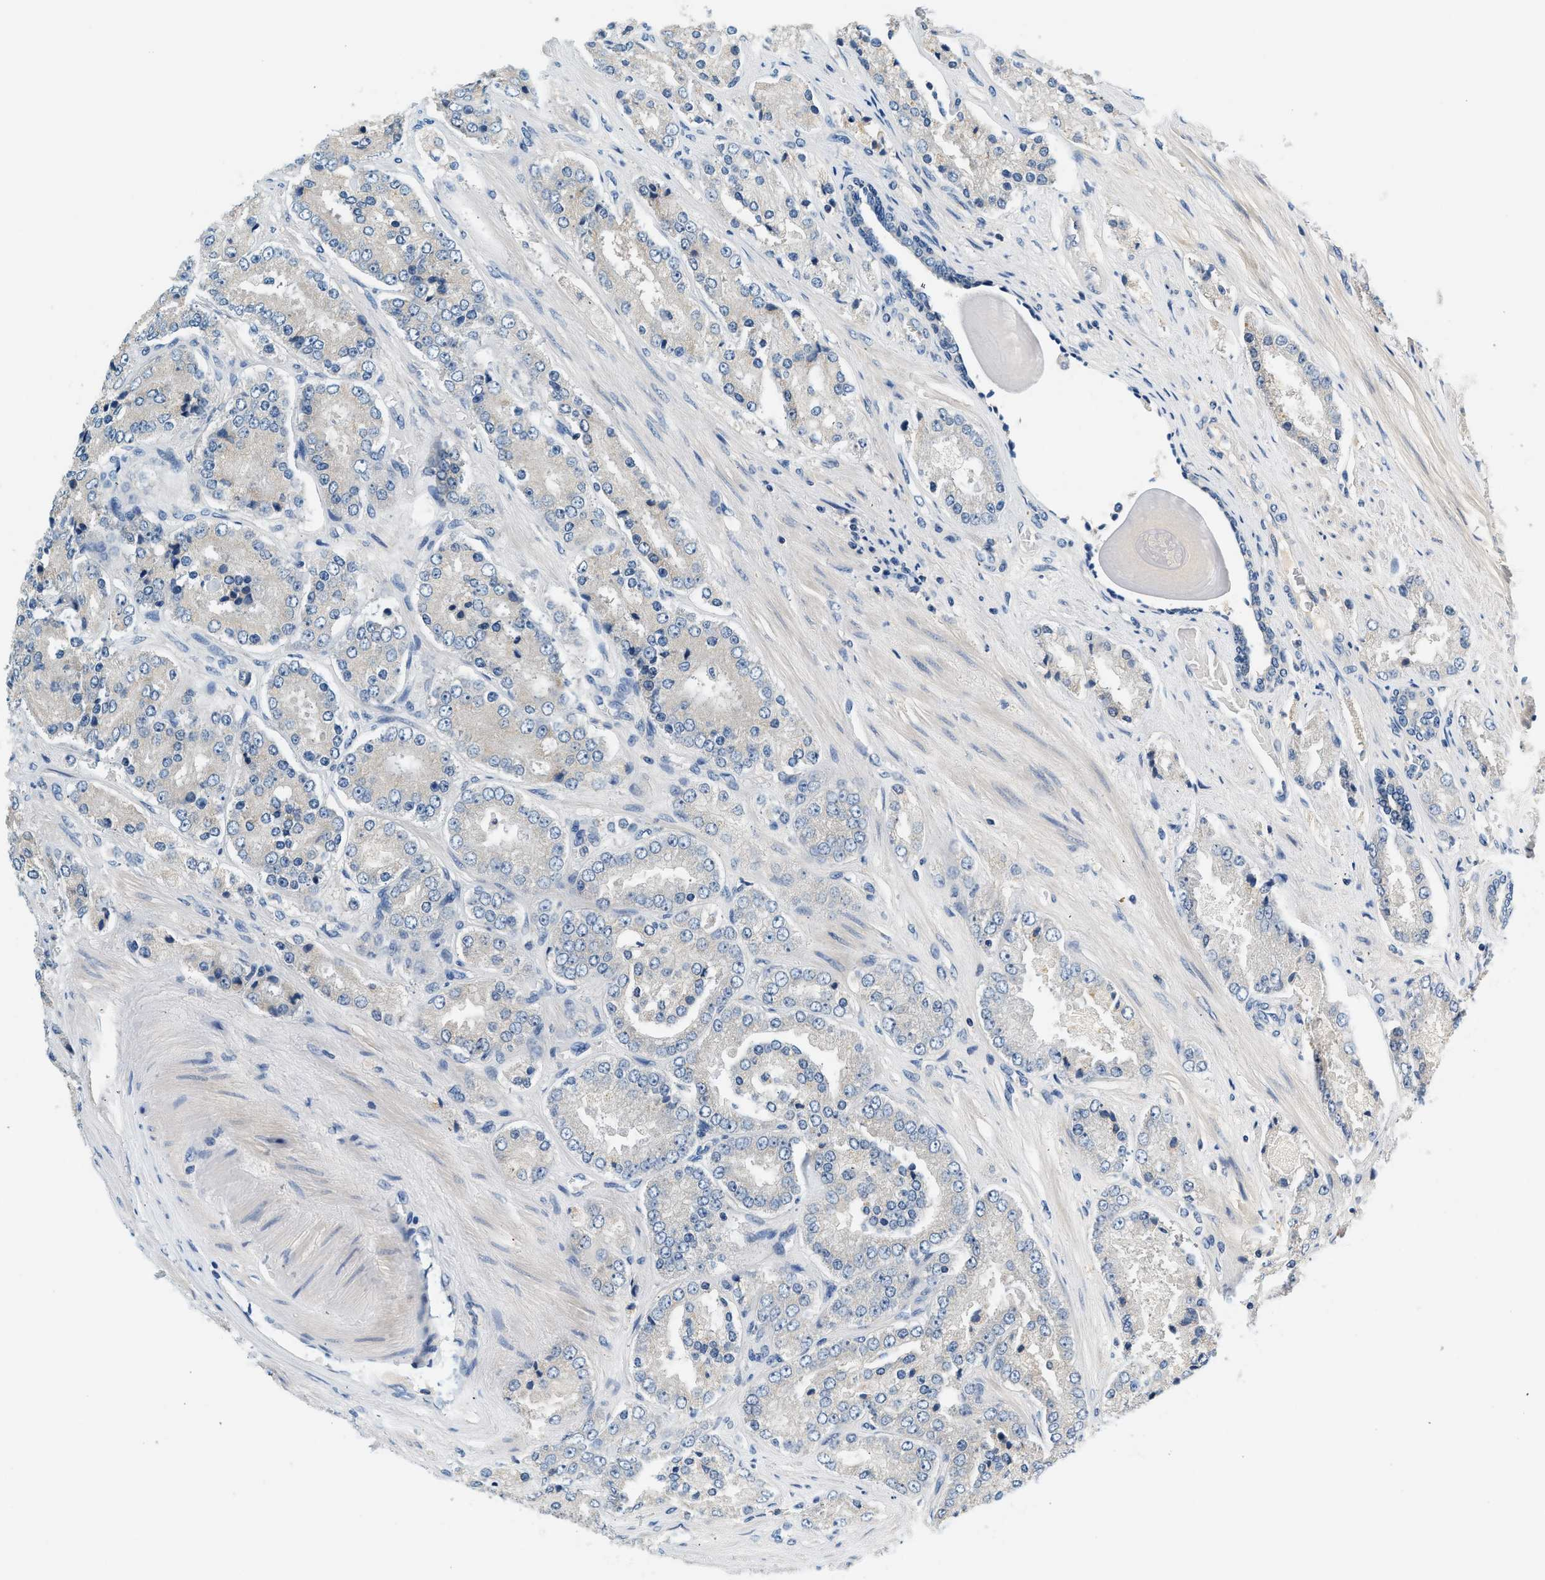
{"staining": {"intensity": "negative", "quantity": "none", "location": "none"}, "tissue": "prostate cancer", "cell_type": "Tumor cells", "image_type": "cancer", "snomed": [{"axis": "morphology", "description": "Adenocarcinoma, High grade"}, {"axis": "topography", "description": "Prostate"}], "caption": "Immunohistochemical staining of prostate cancer (high-grade adenocarcinoma) shows no significant staining in tumor cells. (DAB (3,3'-diaminobenzidine) immunohistochemistry, high magnification).", "gene": "SLC35E1", "patient": {"sex": "male", "age": 65}}